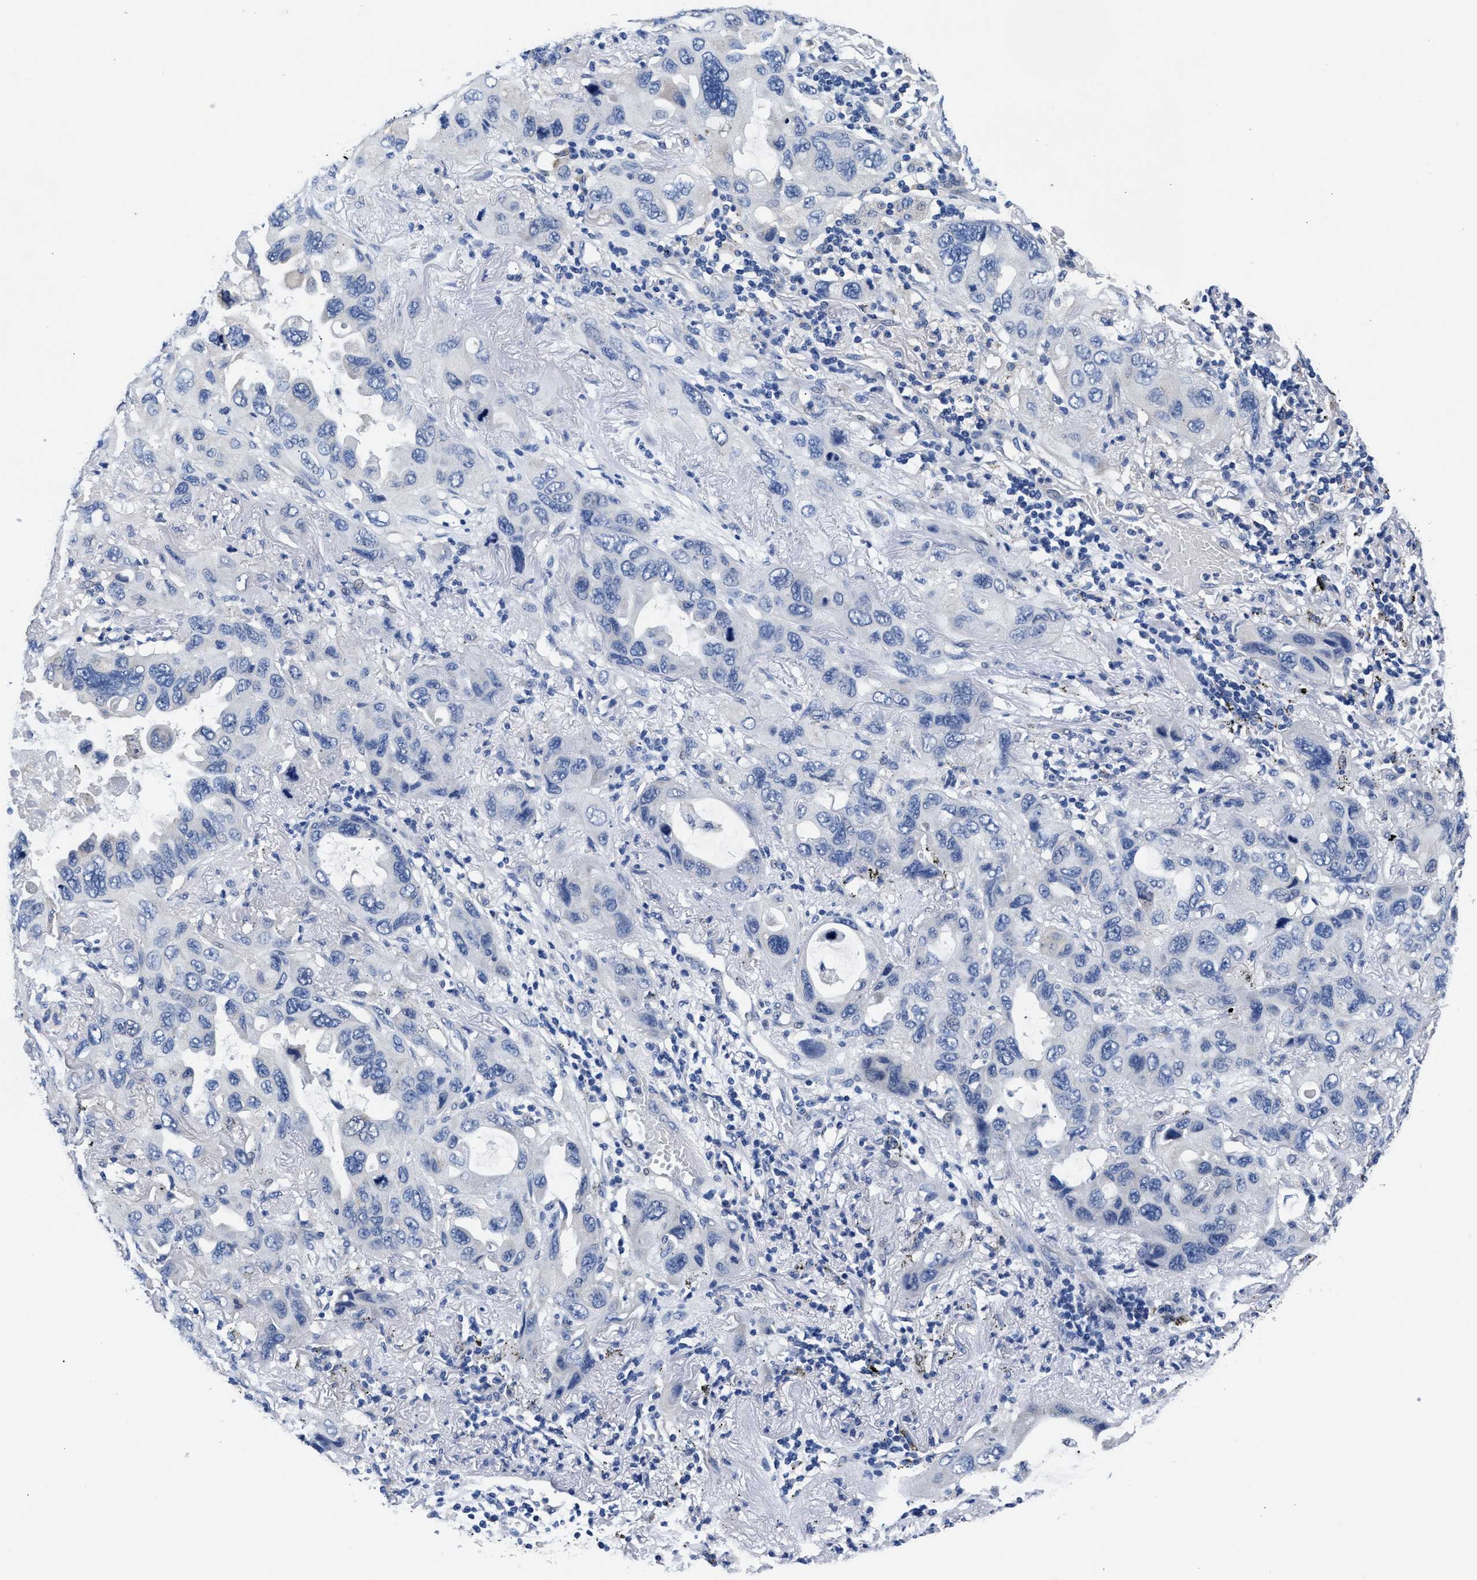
{"staining": {"intensity": "negative", "quantity": "none", "location": "none"}, "tissue": "lung cancer", "cell_type": "Tumor cells", "image_type": "cancer", "snomed": [{"axis": "morphology", "description": "Squamous cell carcinoma, NOS"}, {"axis": "topography", "description": "Lung"}], "caption": "High magnification brightfield microscopy of lung cancer (squamous cell carcinoma) stained with DAB (brown) and counterstained with hematoxylin (blue): tumor cells show no significant expression. (DAB (3,3'-diaminobenzidine) immunohistochemistry (IHC) visualized using brightfield microscopy, high magnification).", "gene": "GSTM1", "patient": {"sex": "female", "age": 73}}